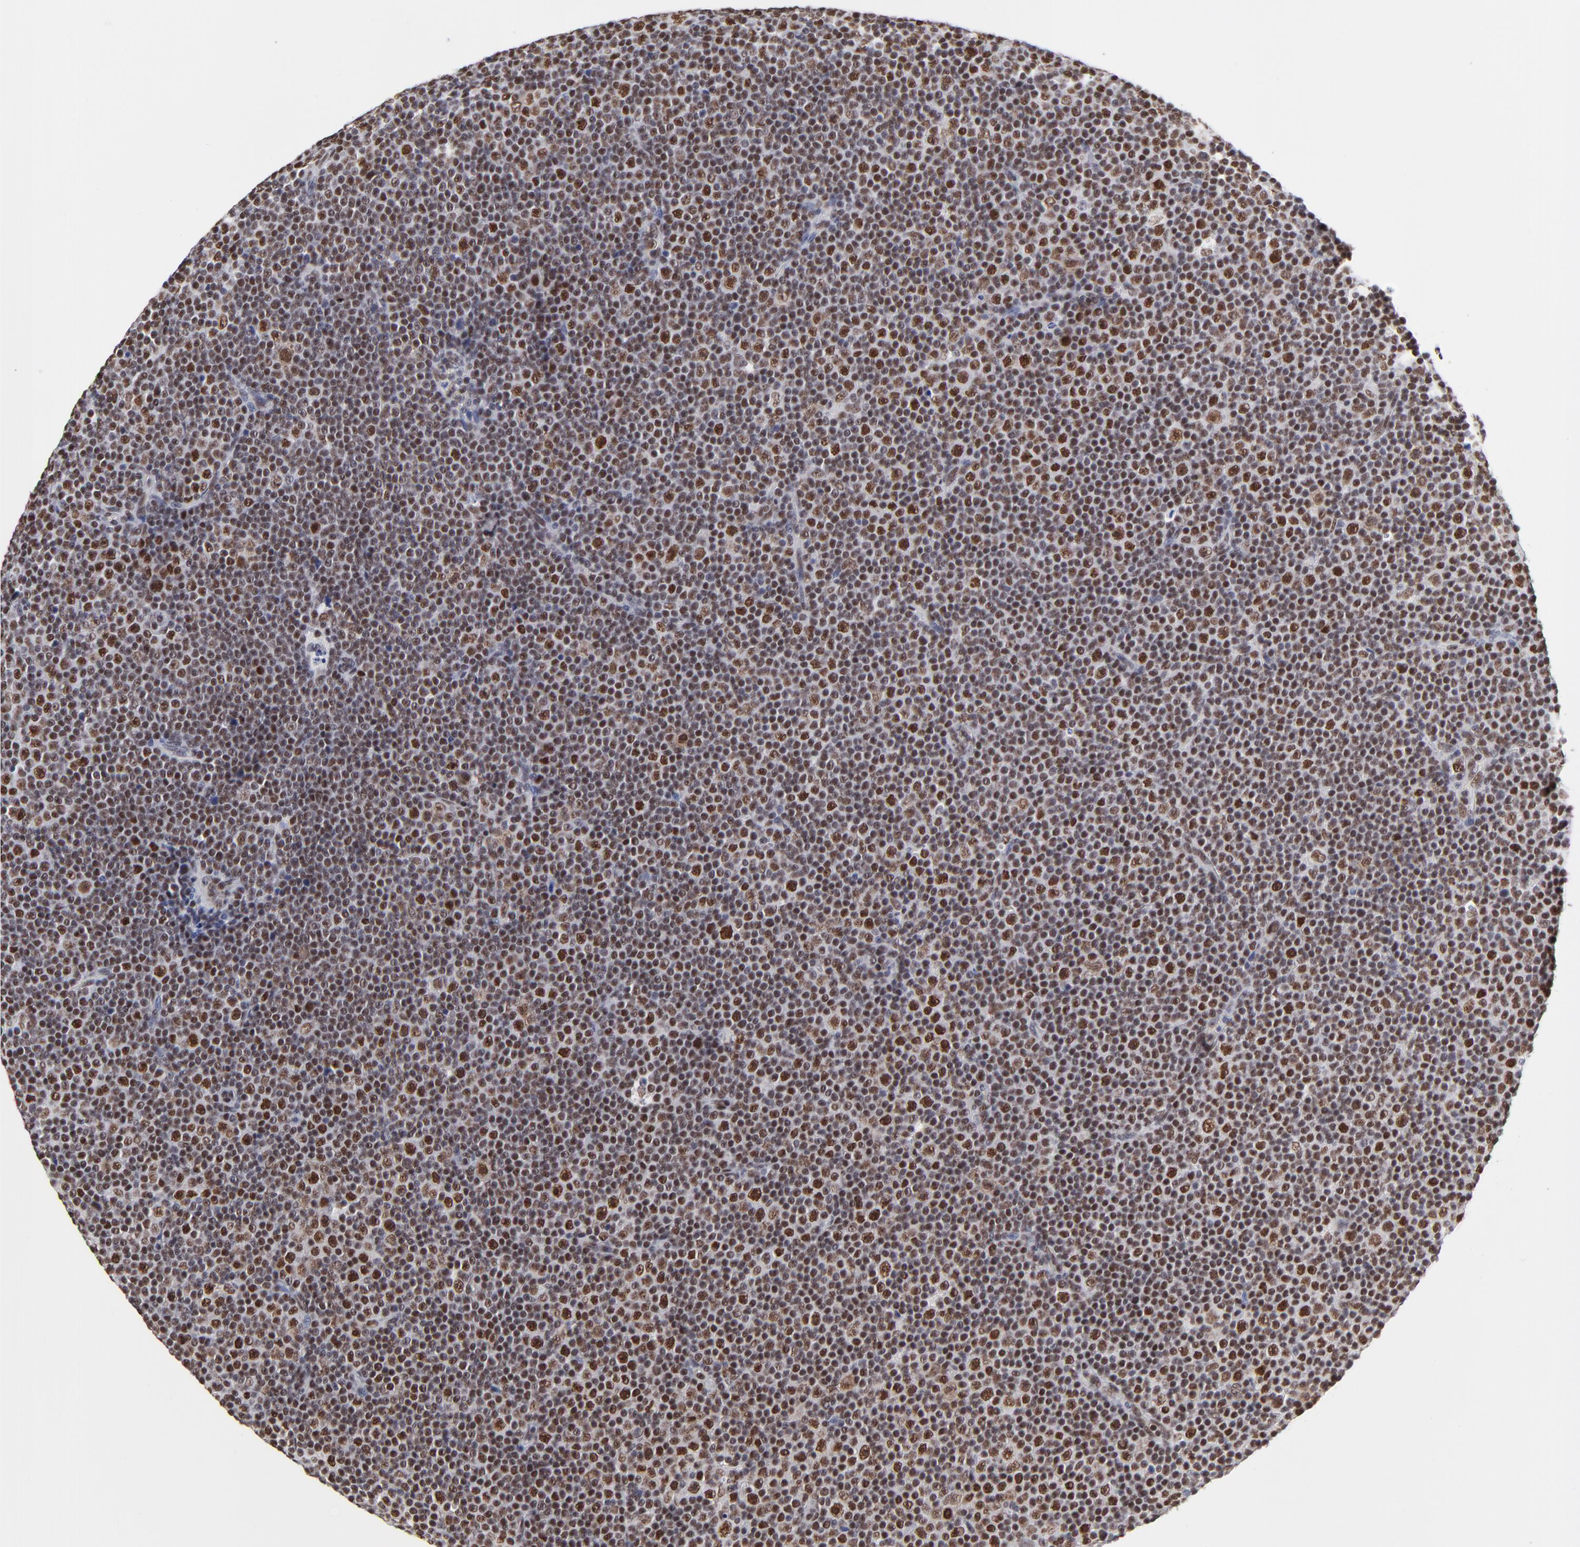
{"staining": {"intensity": "strong", "quantity": ">75%", "location": "nuclear"}, "tissue": "lymphoma", "cell_type": "Tumor cells", "image_type": "cancer", "snomed": [{"axis": "morphology", "description": "Malignant lymphoma, non-Hodgkin's type, Low grade"}, {"axis": "topography", "description": "Lymph node"}], "caption": "Tumor cells show high levels of strong nuclear expression in about >75% of cells in lymphoma.", "gene": "ZMYM3", "patient": {"sex": "female", "age": 67}}